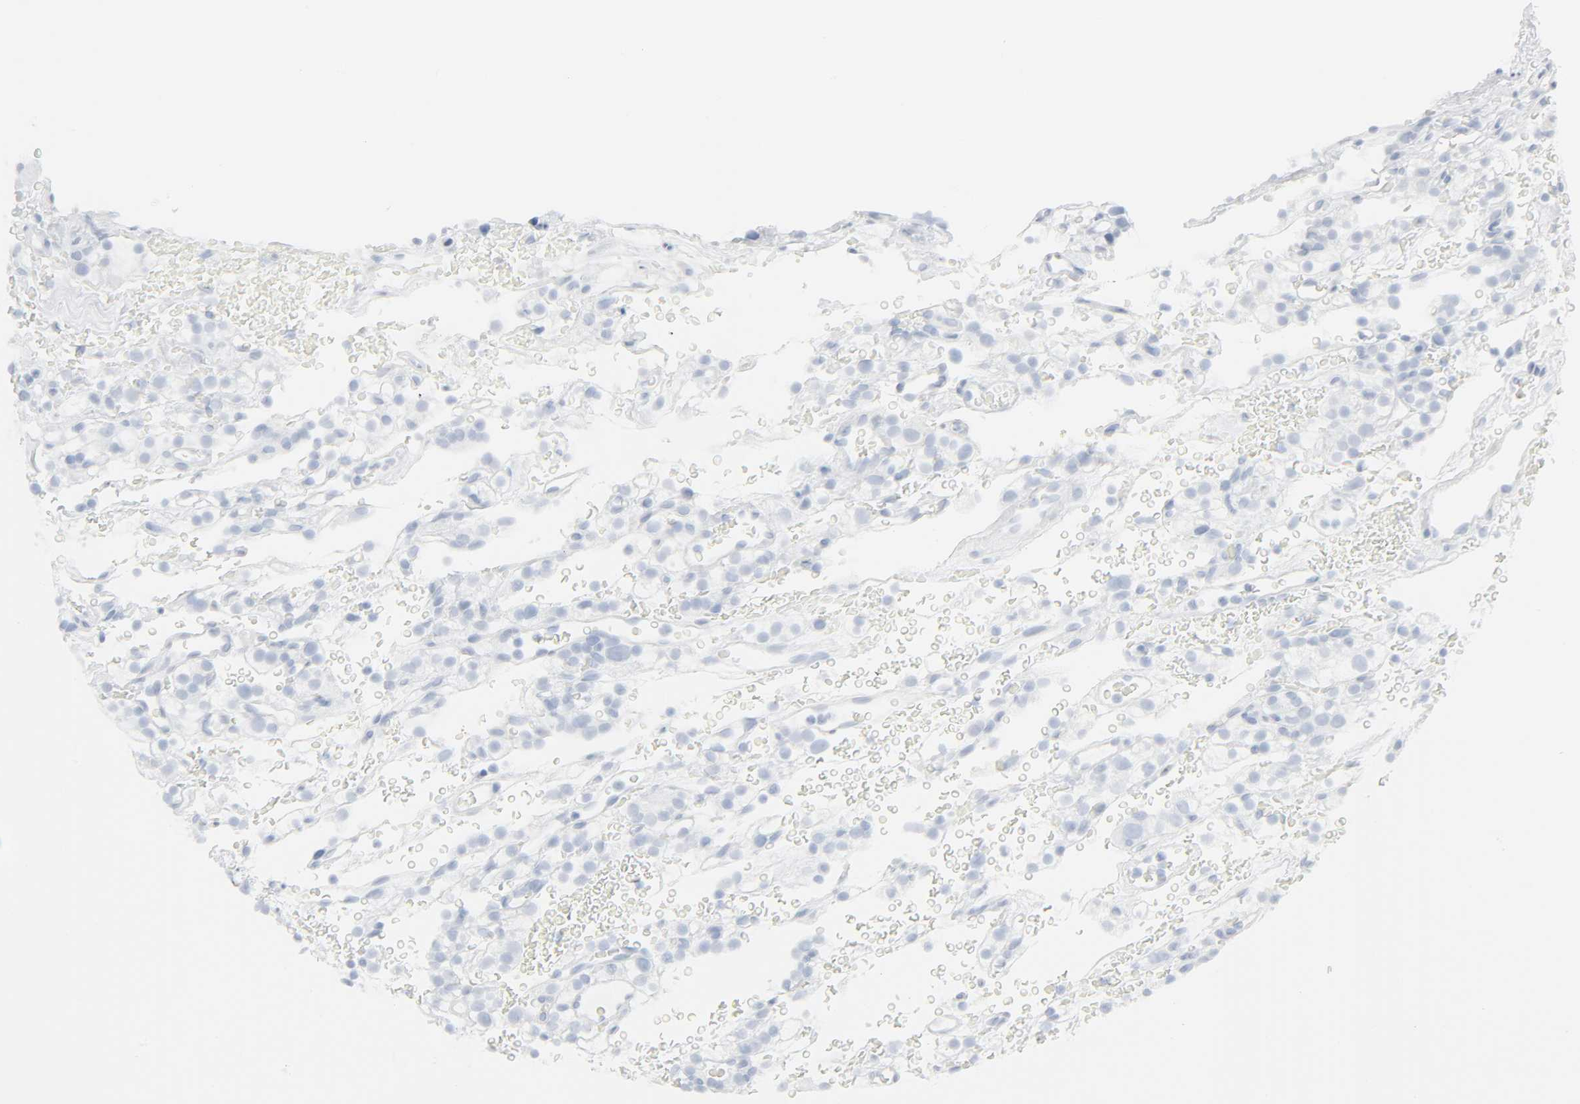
{"staining": {"intensity": "negative", "quantity": "none", "location": "none"}, "tissue": "renal cancer", "cell_type": "Tumor cells", "image_type": "cancer", "snomed": [{"axis": "morphology", "description": "Normal tissue, NOS"}, {"axis": "morphology", "description": "Adenocarcinoma, NOS"}, {"axis": "topography", "description": "Kidney"}], "caption": "DAB immunohistochemical staining of renal adenocarcinoma exhibits no significant positivity in tumor cells. (DAB immunohistochemistry (IHC), high magnification).", "gene": "ZBTB16", "patient": {"sex": "female", "age": 72}}